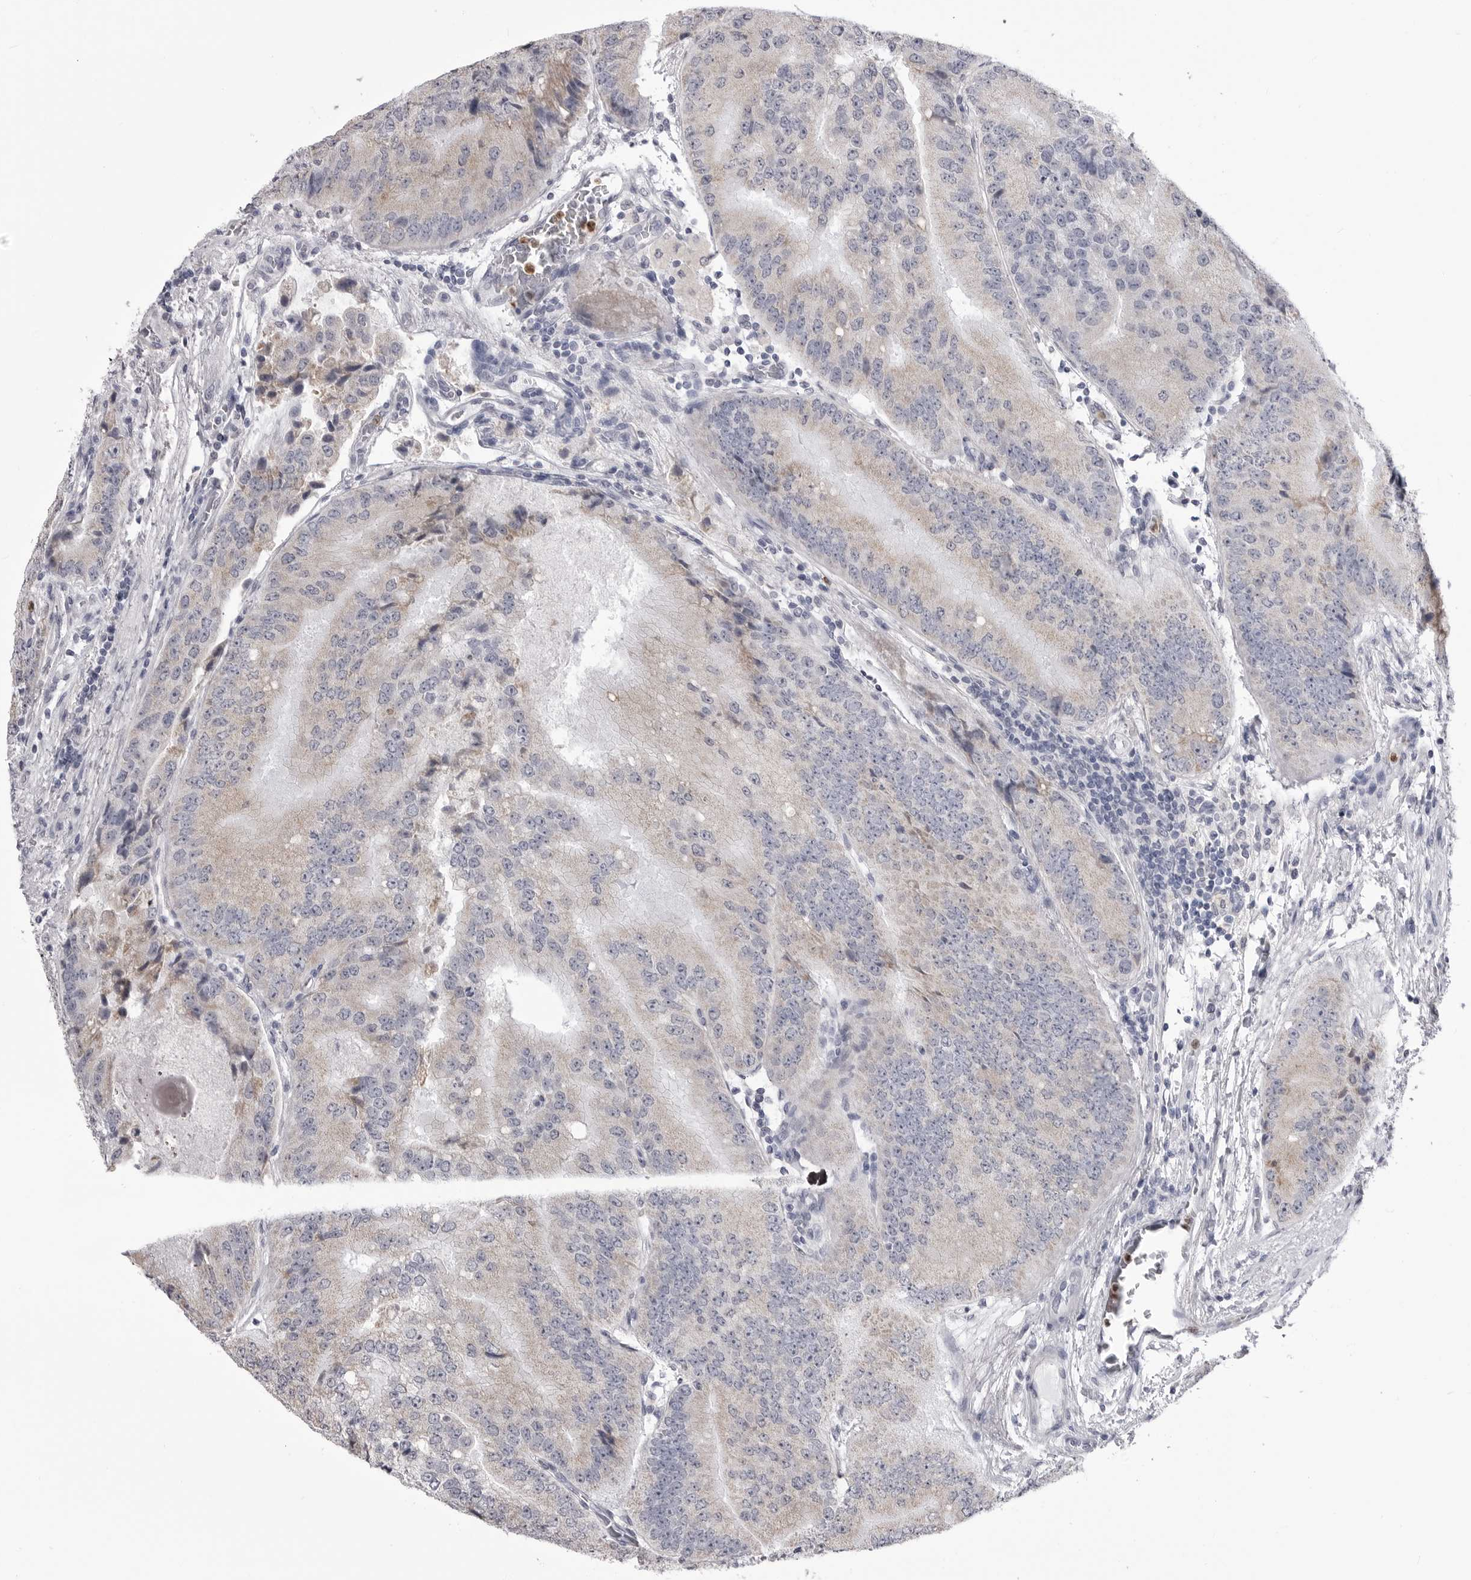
{"staining": {"intensity": "negative", "quantity": "none", "location": "none"}, "tissue": "prostate cancer", "cell_type": "Tumor cells", "image_type": "cancer", "snomed": [{"axis": "morphology", "description": "Adenocarcinoma, High grade"}, {"axis": "topography", "description": "Prostate"}], "caption": "High magnification brightfield microscopy of prostate cancer (adenocarcinoma (high-grade)) stained with DAB (brown) and counterstained with hematoxylin (blue): tumor cells show no significant expression. (DAB immunohistochemistry (IHC), high magnification).", "gene": "STAP2", "patient": {"sex": "male", "age": 70}}